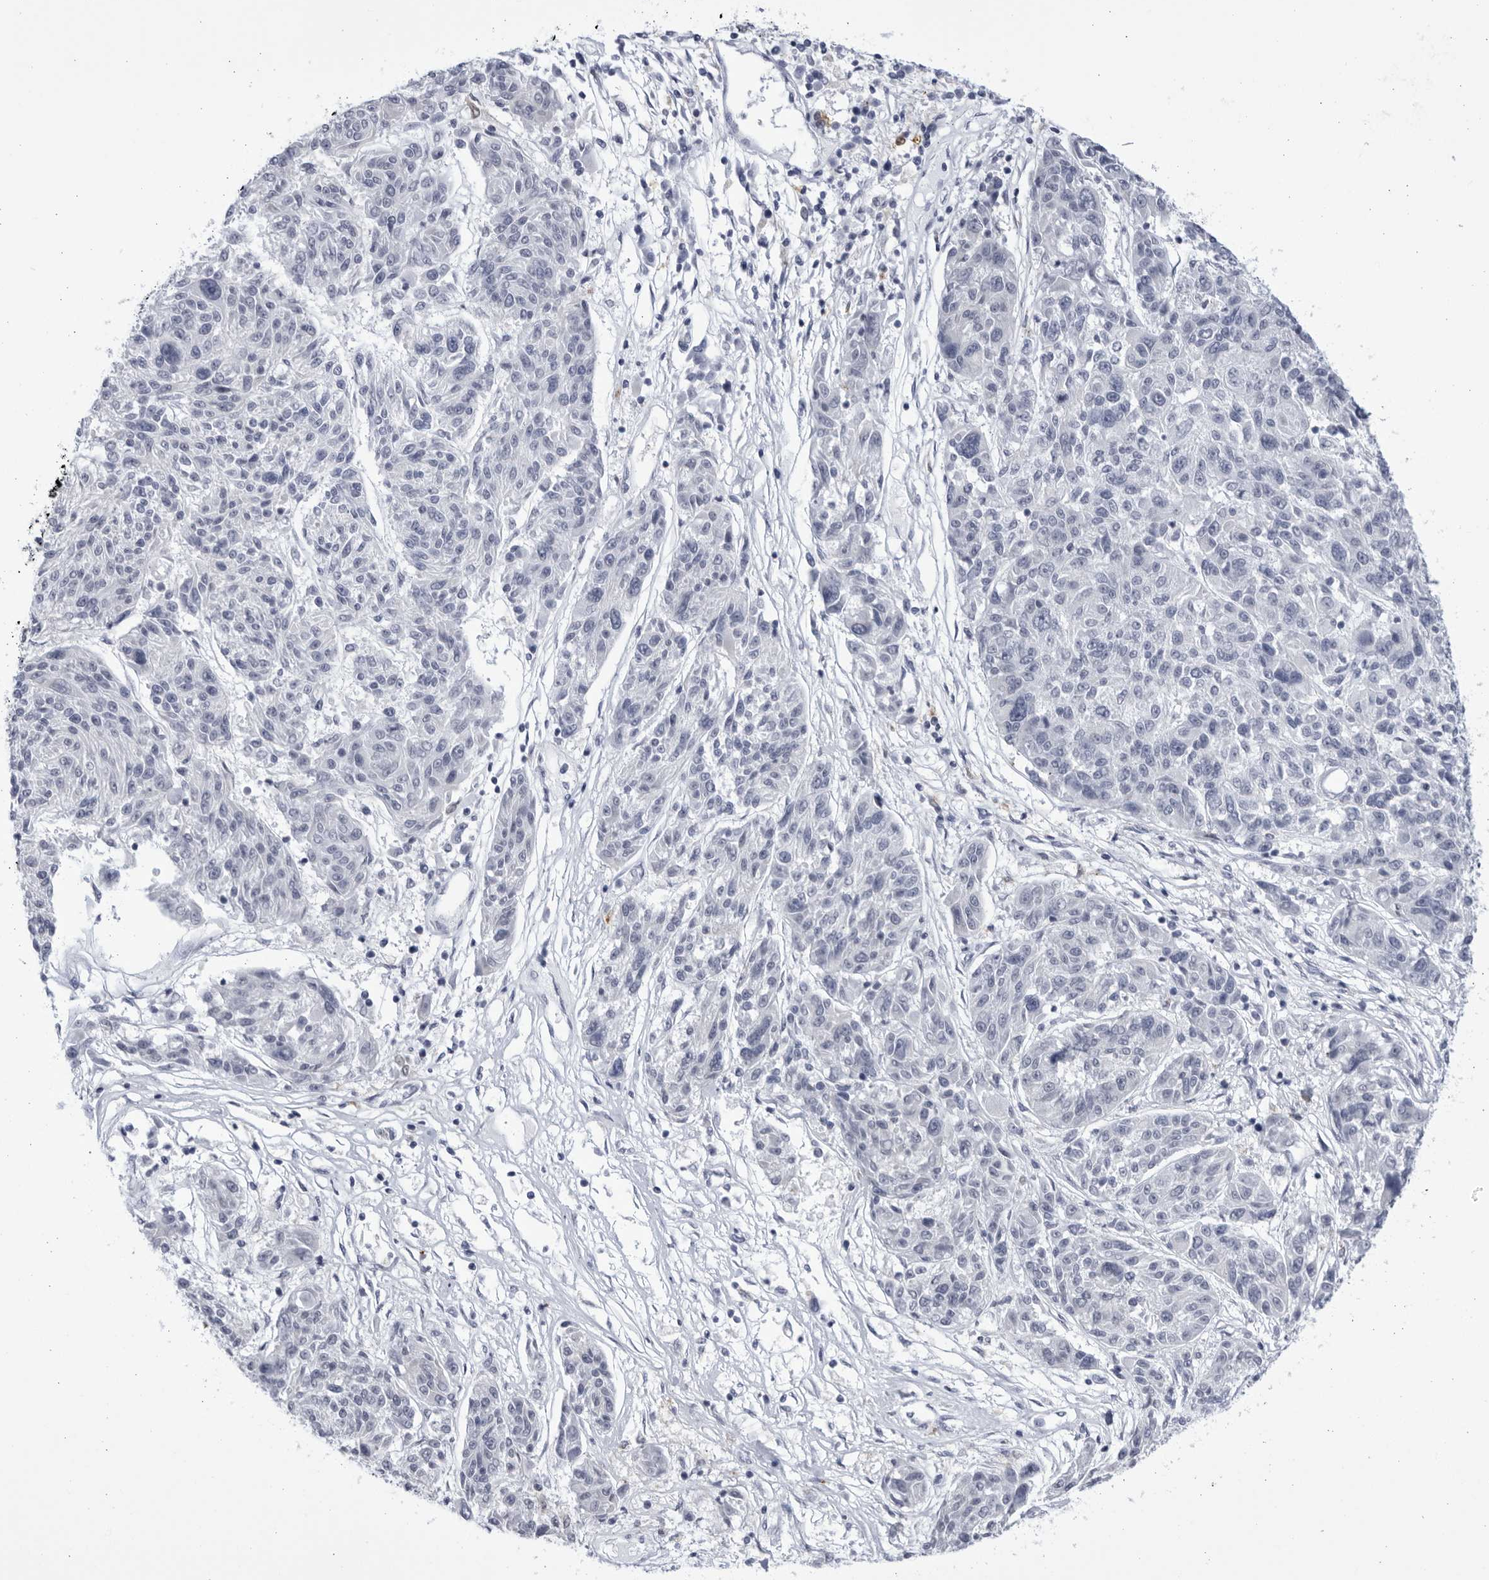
{"staining": {"intensity": "negative", "quantity": "none", "location": "none"}, "tissue": "melanoma", "cell_type": "Tumor cells", "image_type": "cancer", "snomed": [{"axis": "morphology", "description": "Malignant melanoma, NOS"}, {"axis": "topography", "description": "Skin"}], "caption": "An immunohistochemistry photomicrograph of malignant melanoma is shown. There is no staining in tumor cells of malignant melanoma.", "gene": "CCDC181", "patient": {"sex": "male", "age": 53}}